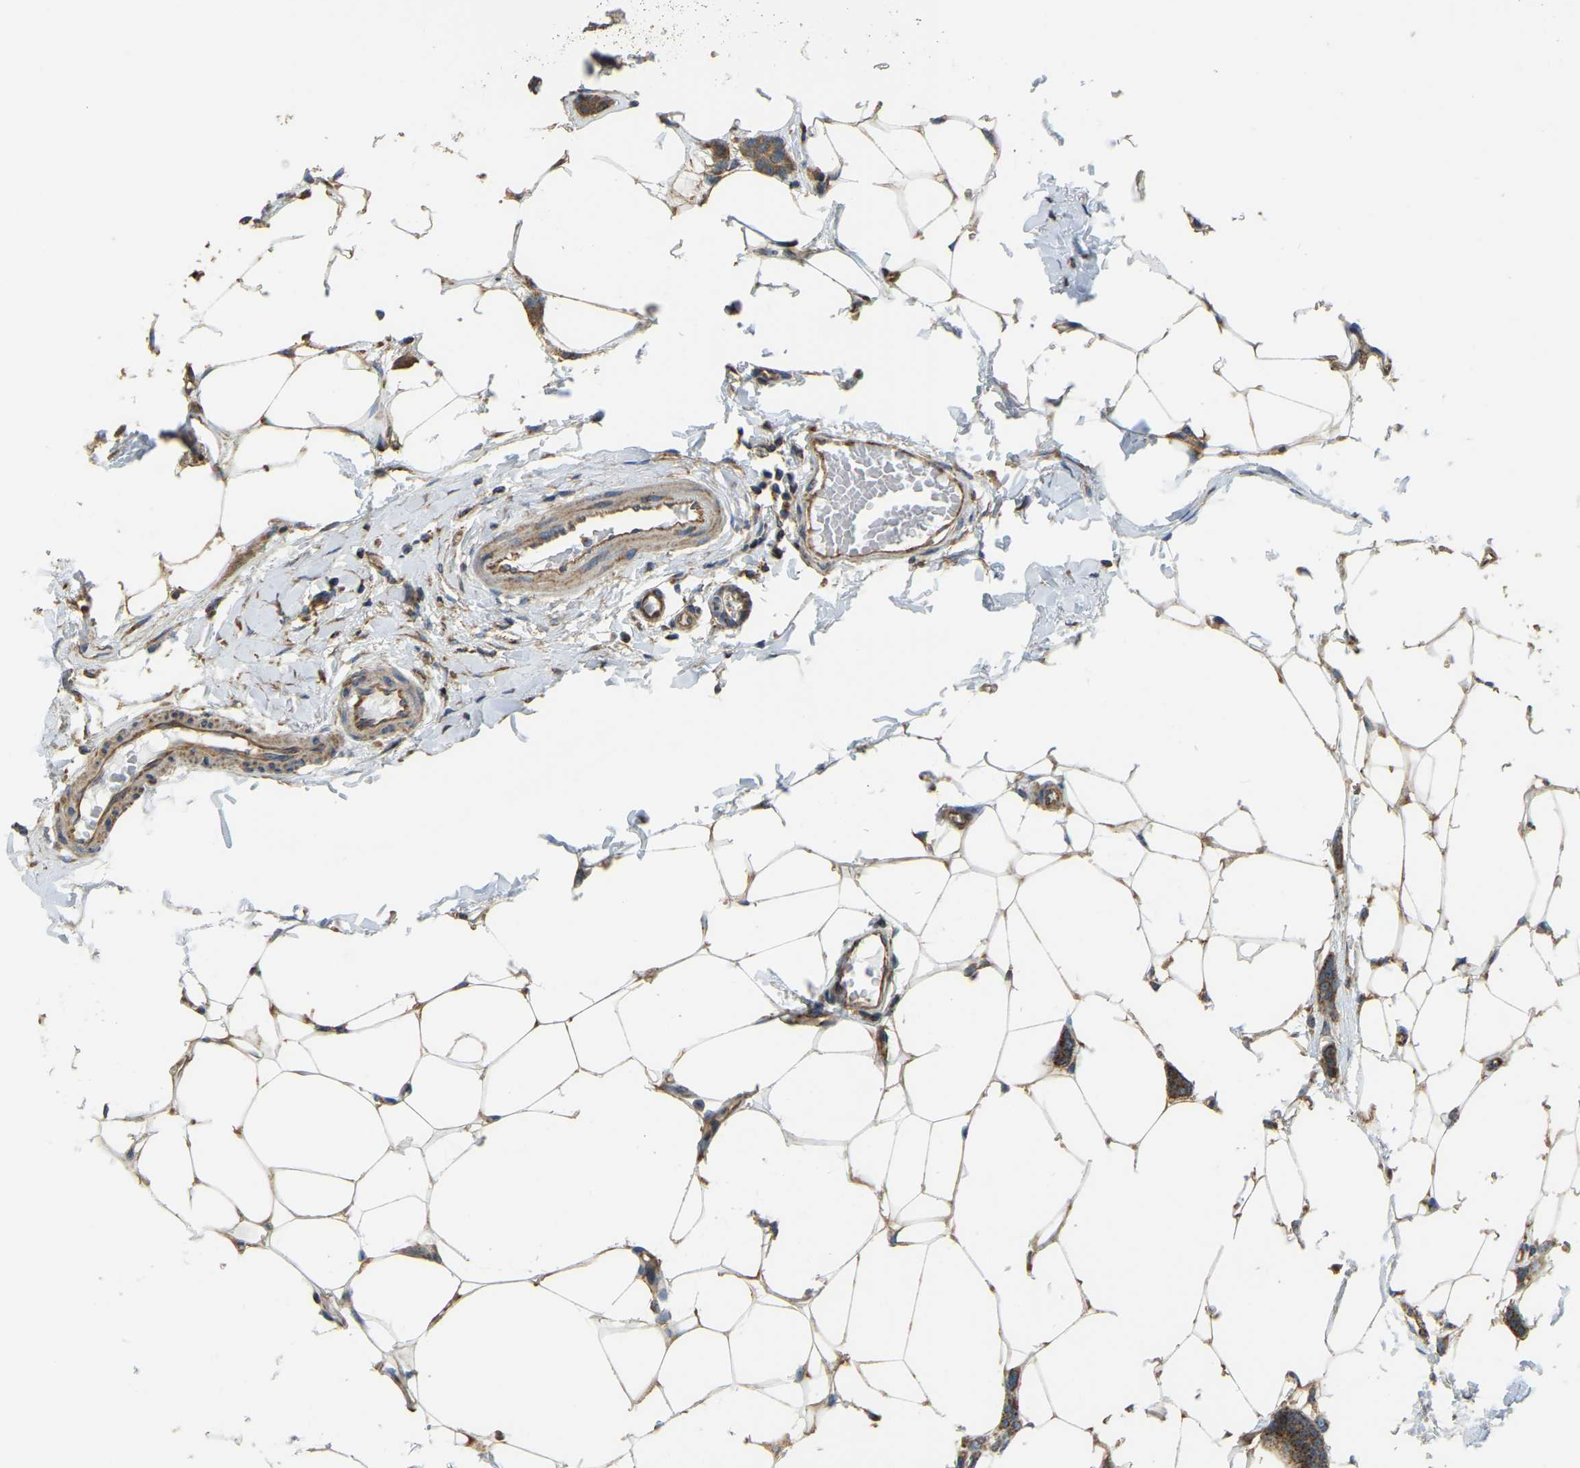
{"staining": {"intensity": "moderate", "quantity": ">75%", "location": "cytoplasmic/membranous"}, "tissue": "breast cancer", "cell_type": "Tumor cells", "image_type": "cancer", "snomed": [{"axis": "morphology", "description": "Lobular carcinoma"}, {"axis": "topography", "description": "Skin"}, {"axis": "topography", "description": "Breast"}], "caption": "There is medium levels of moderate cytoplasmic/membranous staining in tumor cells of breast cancer (lobular carcinoma), as demonstrated by immunohistochemical staining (brown color).", "gene": "PSMD7", "patient": {"sex": "female", "age": 46}}